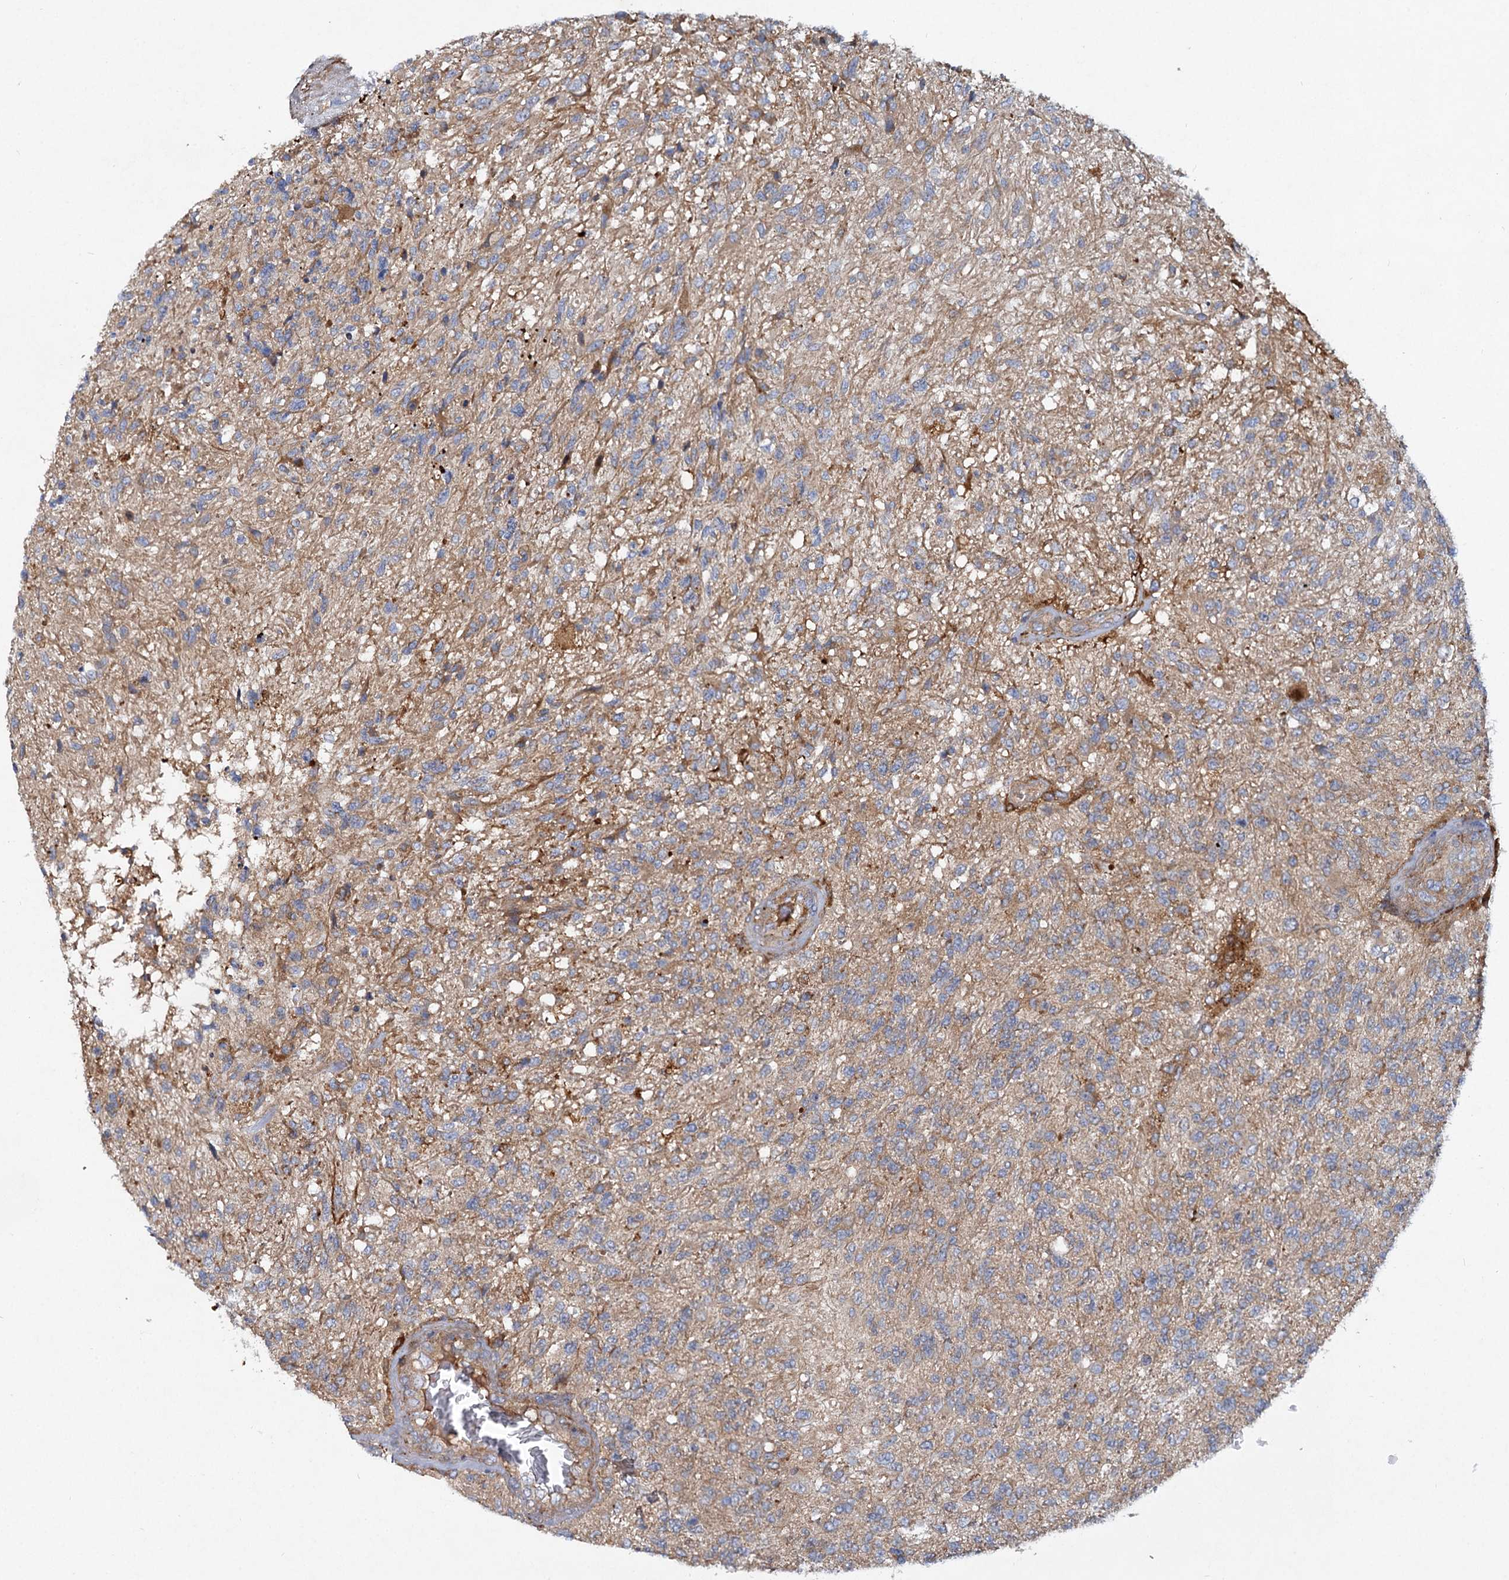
{"staining": {"intensity": "weak", "quantity": "<25%", "location": "cytoplasmic/membranous"}, "tissue": "glioma", "cell_type": "Tumor cells", "image_type": "cancer", "snomed": [{"axis": "morphology", "description": "Glioma, malignant, High grade"}, {"axis": "topography", "description": "Brain"}], "caption": "The immunohistochemistry (IHC) image has no significant positivity in tumor cells of glioma tissue.", "gene": "ALKBH7", "patient": {"sex": "male", "age": 56}}